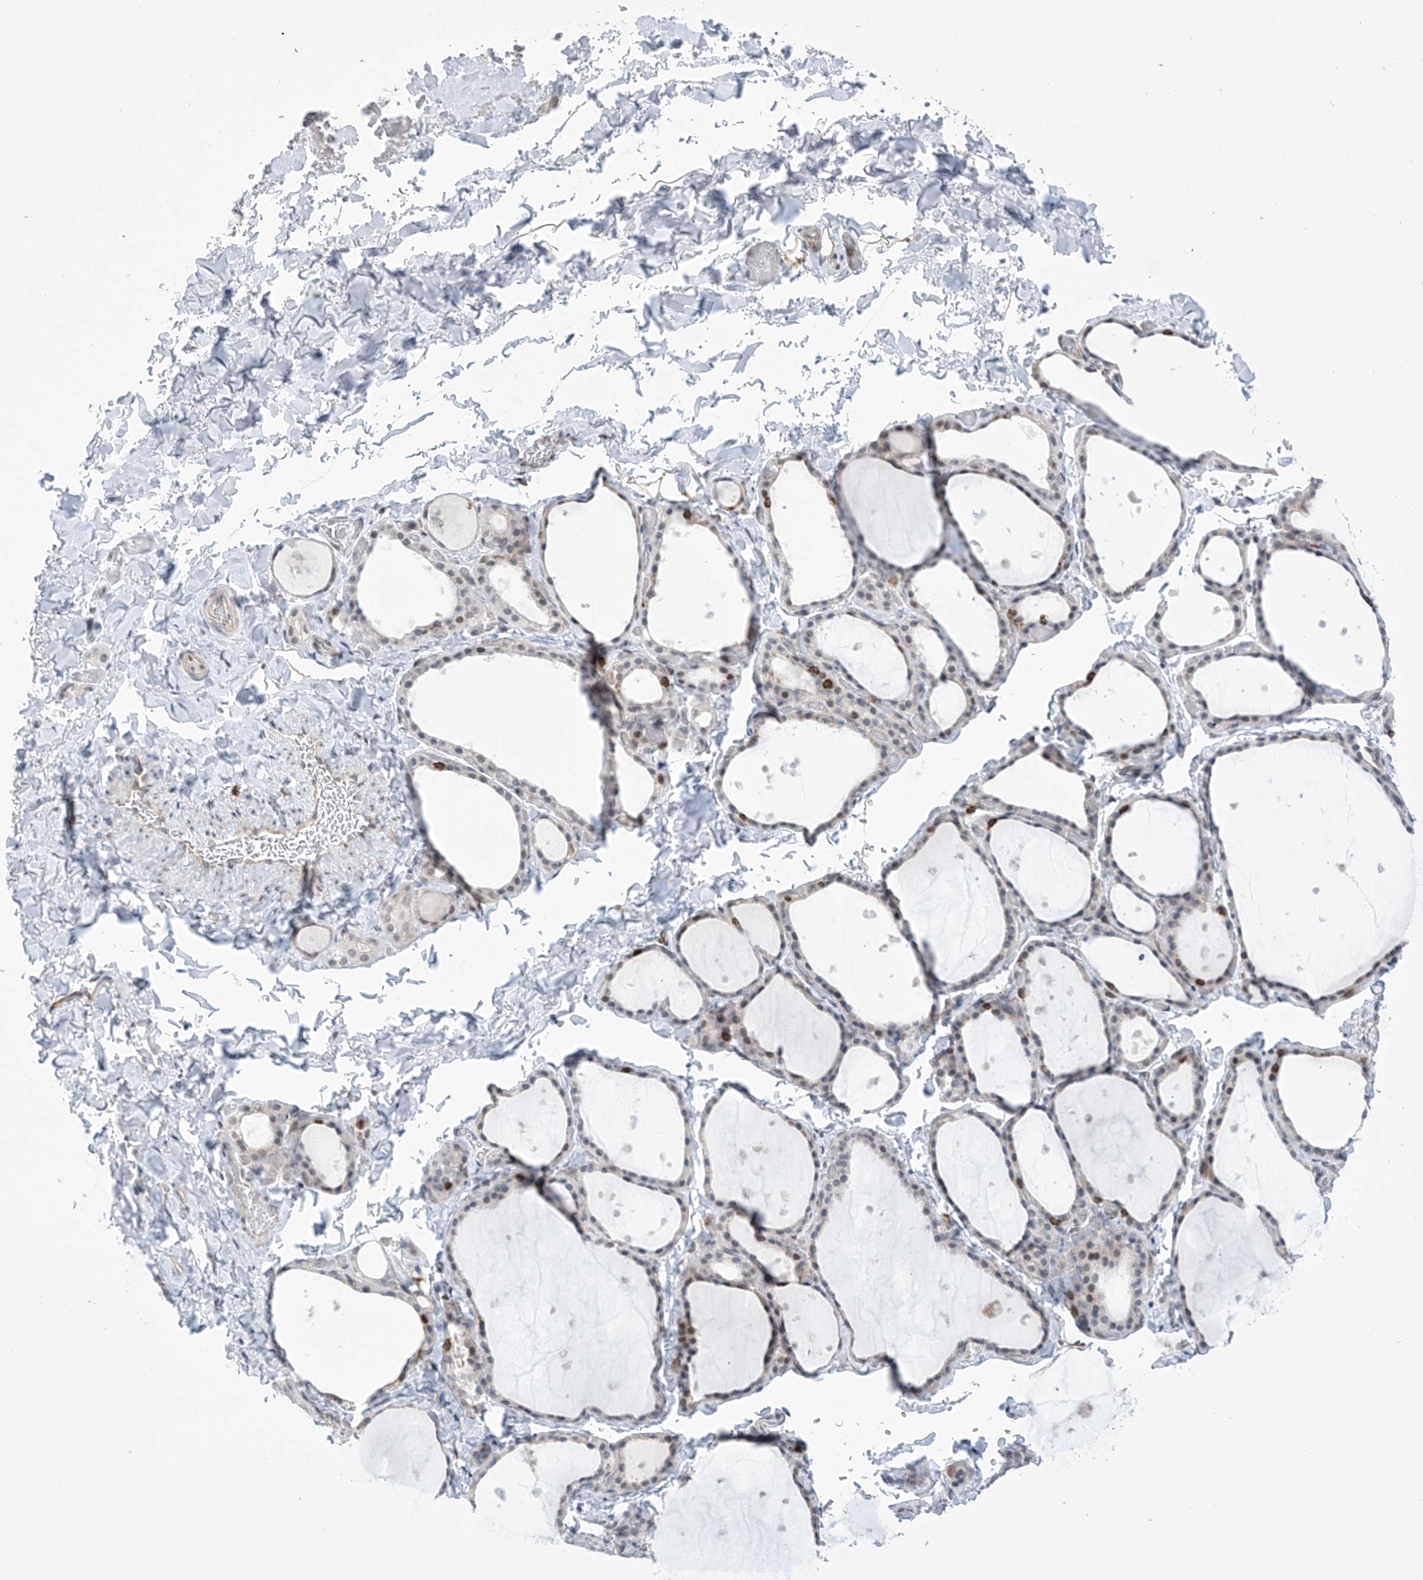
{"staining": {"intensity": "moderate", "quantity": "<25%", "location": "nuclear"}, "tissue": "thyroid gland", "cell_type": "Glandular cells", "image_type": "normal", "snomed": [{"axis": "morphology", "description": "Normal tissue, NOS"}, {"axis": "topography", "description": "Thyroid gland"}], "caption": "Immunohistochemistry of unremarkable thyroid gland displays low levels of moderate nuclear expression in approximately <25% of glandular cells.", "gene": "MSL3", "patient": {"sex": "female", "age": 44}}